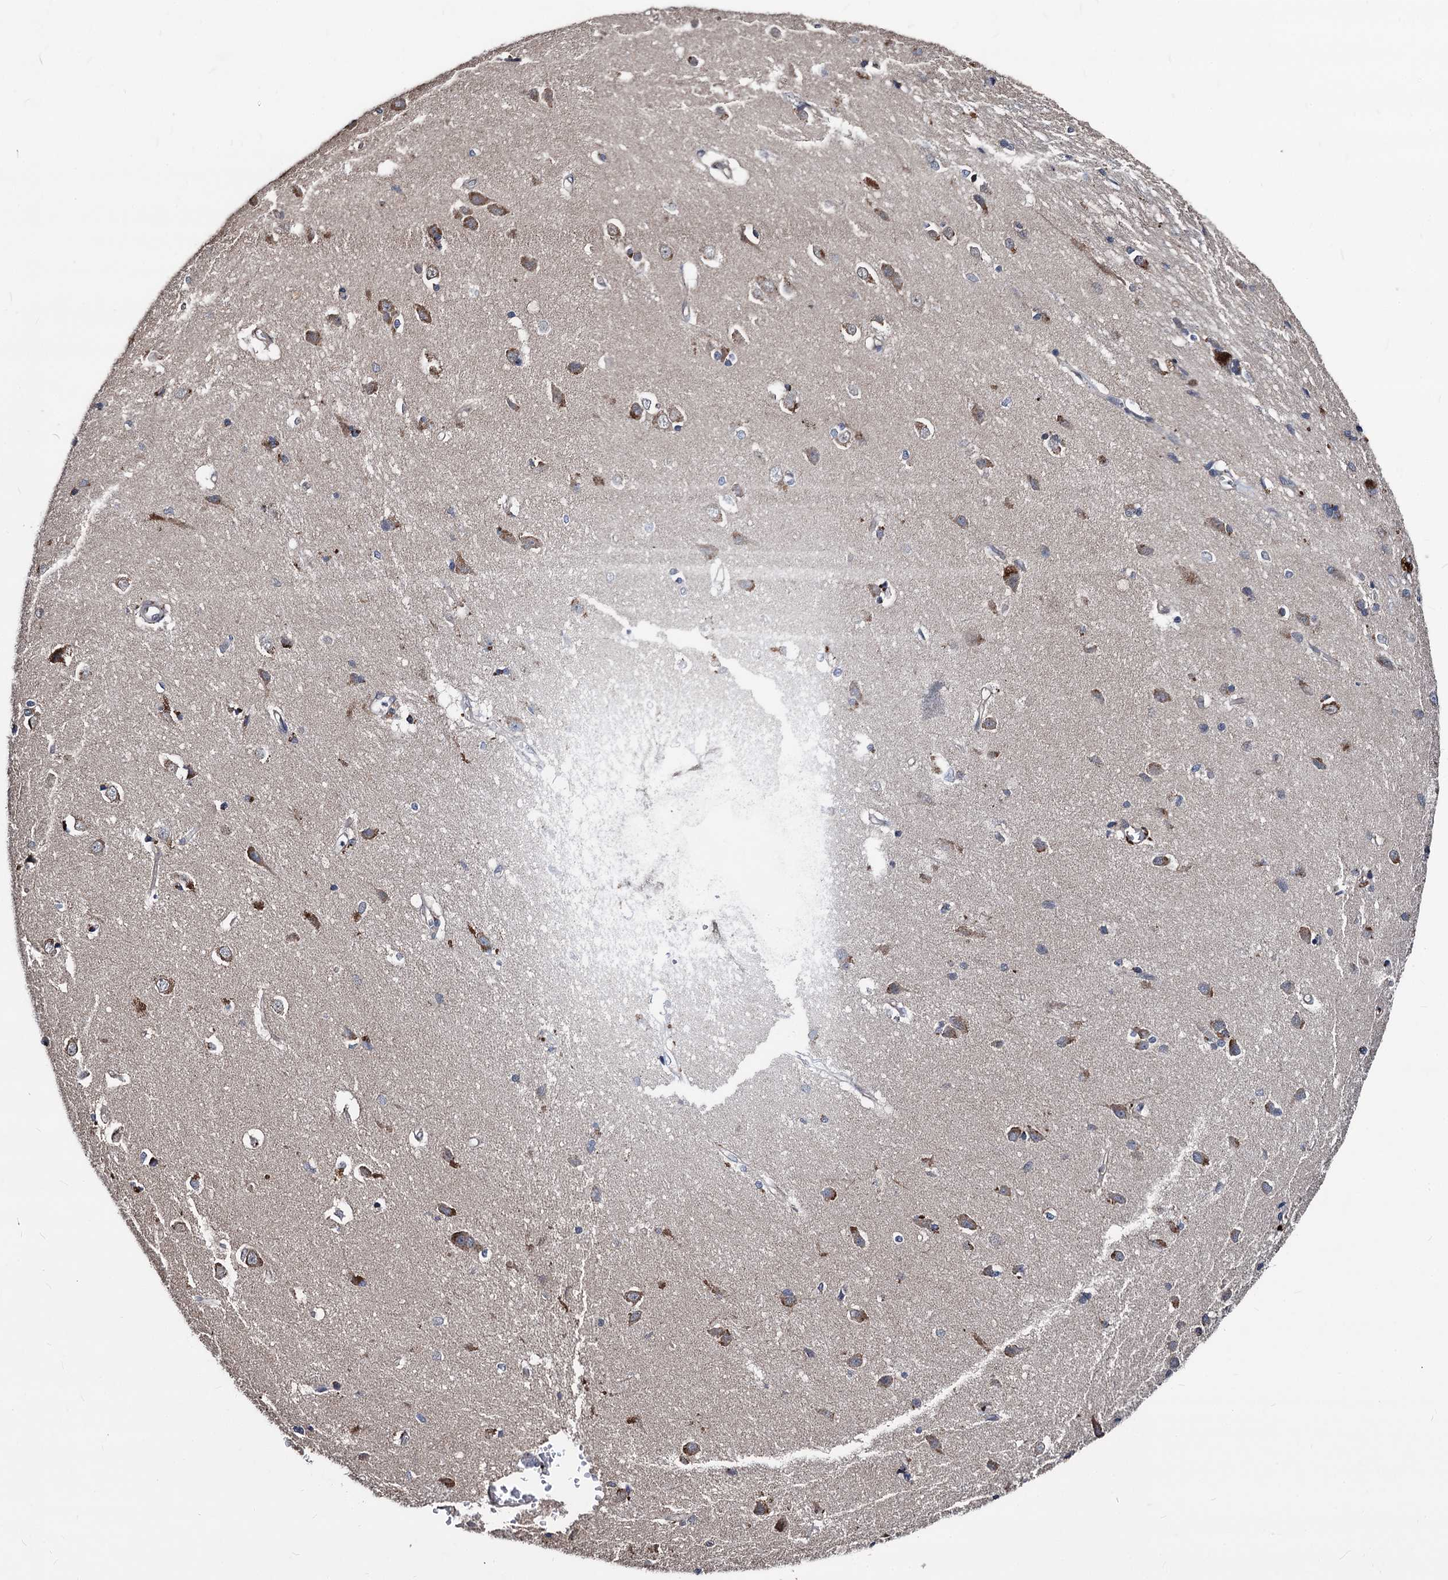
{"staining": {"intensity": "moderate", "quantity": "<25%", "location": "cytoplasmic/membranous"}, "tissue": "caudate", "cell_type": "Glial cells", "image_type": "normal", "snomed": [{"axis": "morphology", "description": "Normal tissue, NOS"}, {"axis": "topography", "description": "Lateral ventricle wall"}], "caption": "A brown stain labels moderate cytoplasmic/membranous staining of a protein in glial cells of normal human caudate.", "gene": "SMAGP", "patient": {"sex": "male", "age": 37}}